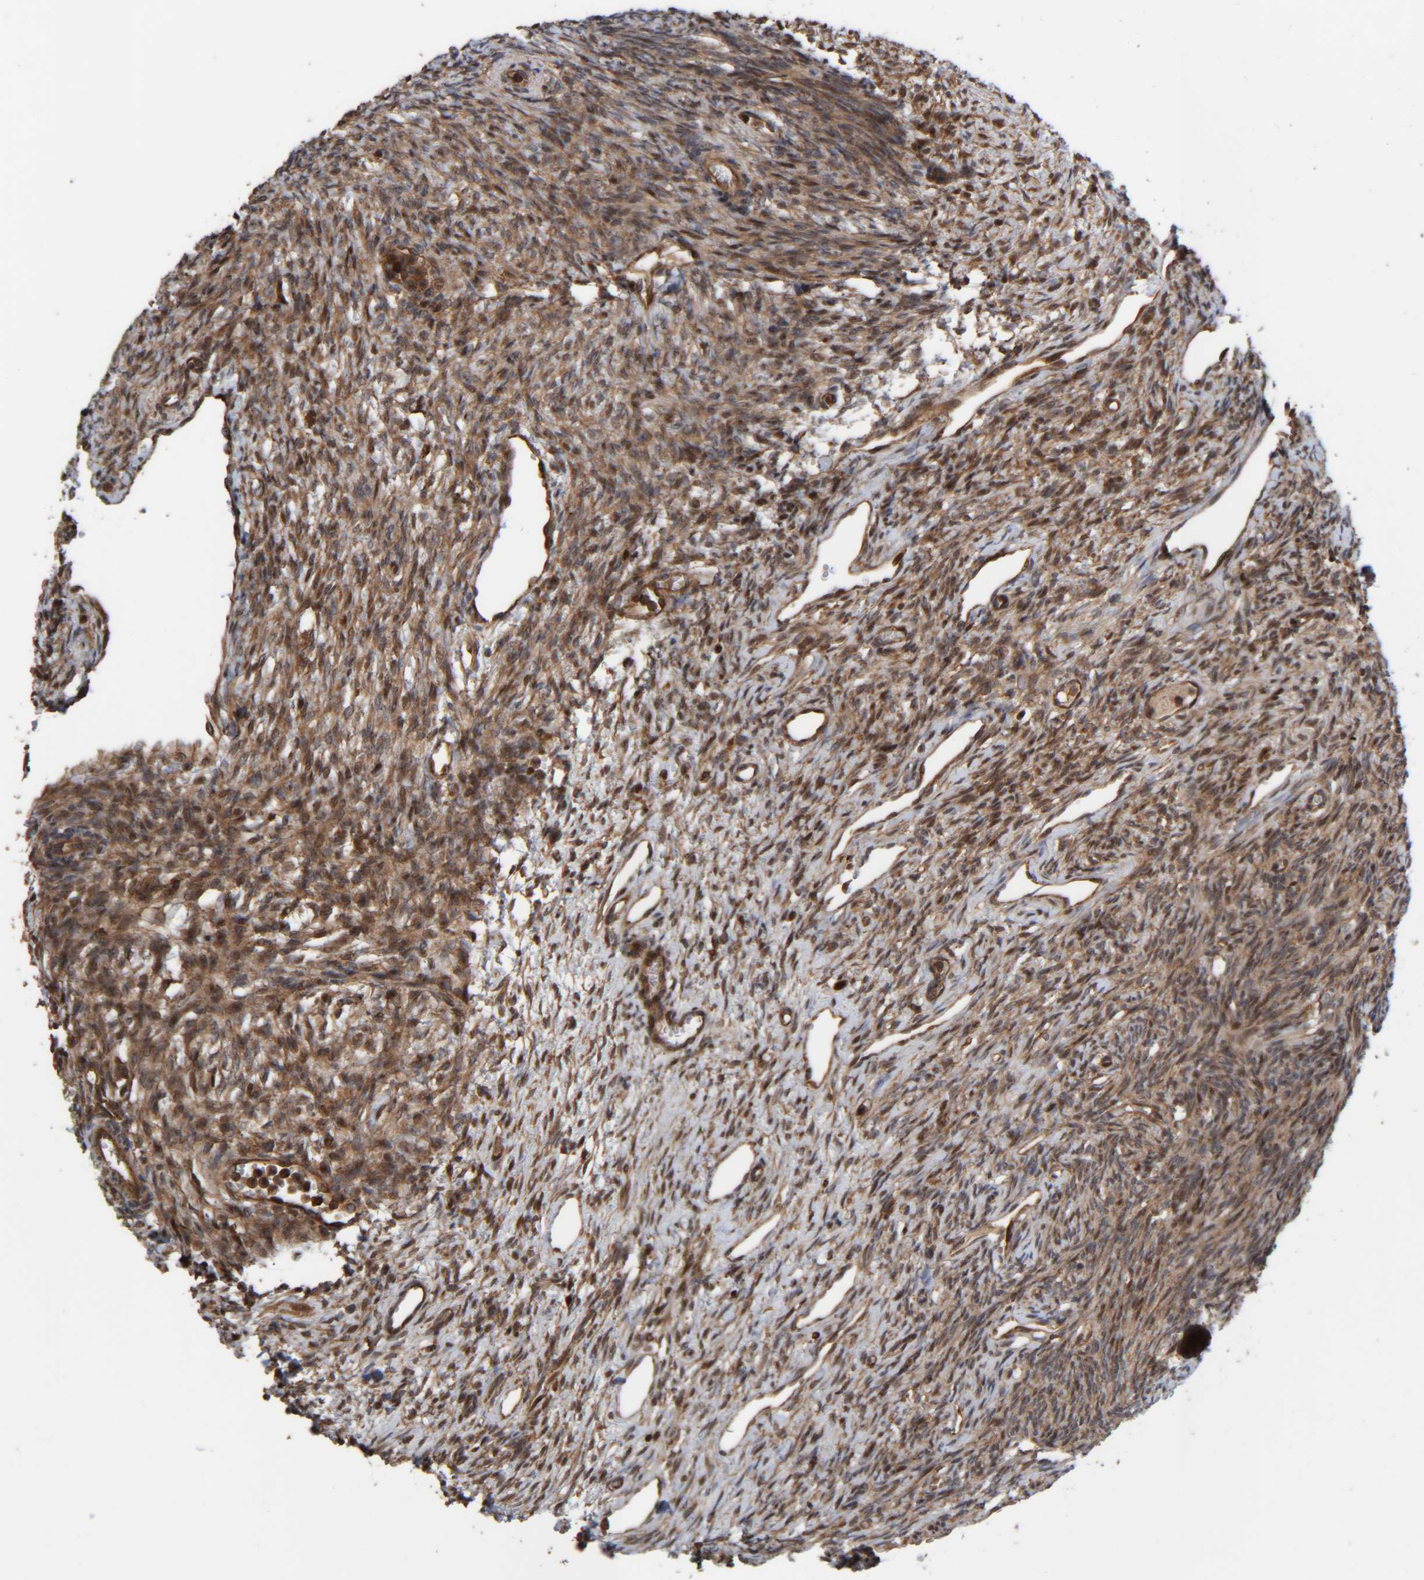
{"staining": {"intensity": "moderate", "quantity": ">75%", "location": "cytoplasmic/membranous"}, "tissue": "ovary", "cell_type": "Ovarian stroma cells", "image_type": "normal", "snomed": [{"axis": "morphology", "description": "Normal tissue, NOS"}, {"axis": "topography", "description": "Ovary"}], "caption": "This image reveals immunohistochemistry staining of normal human ovary, with medium moderate cytoplasmic/membranous staining in about >75% of ovarian stroma cells.", "gene": "CCDC57", "patient": {"sex": "female", "age": 33}}